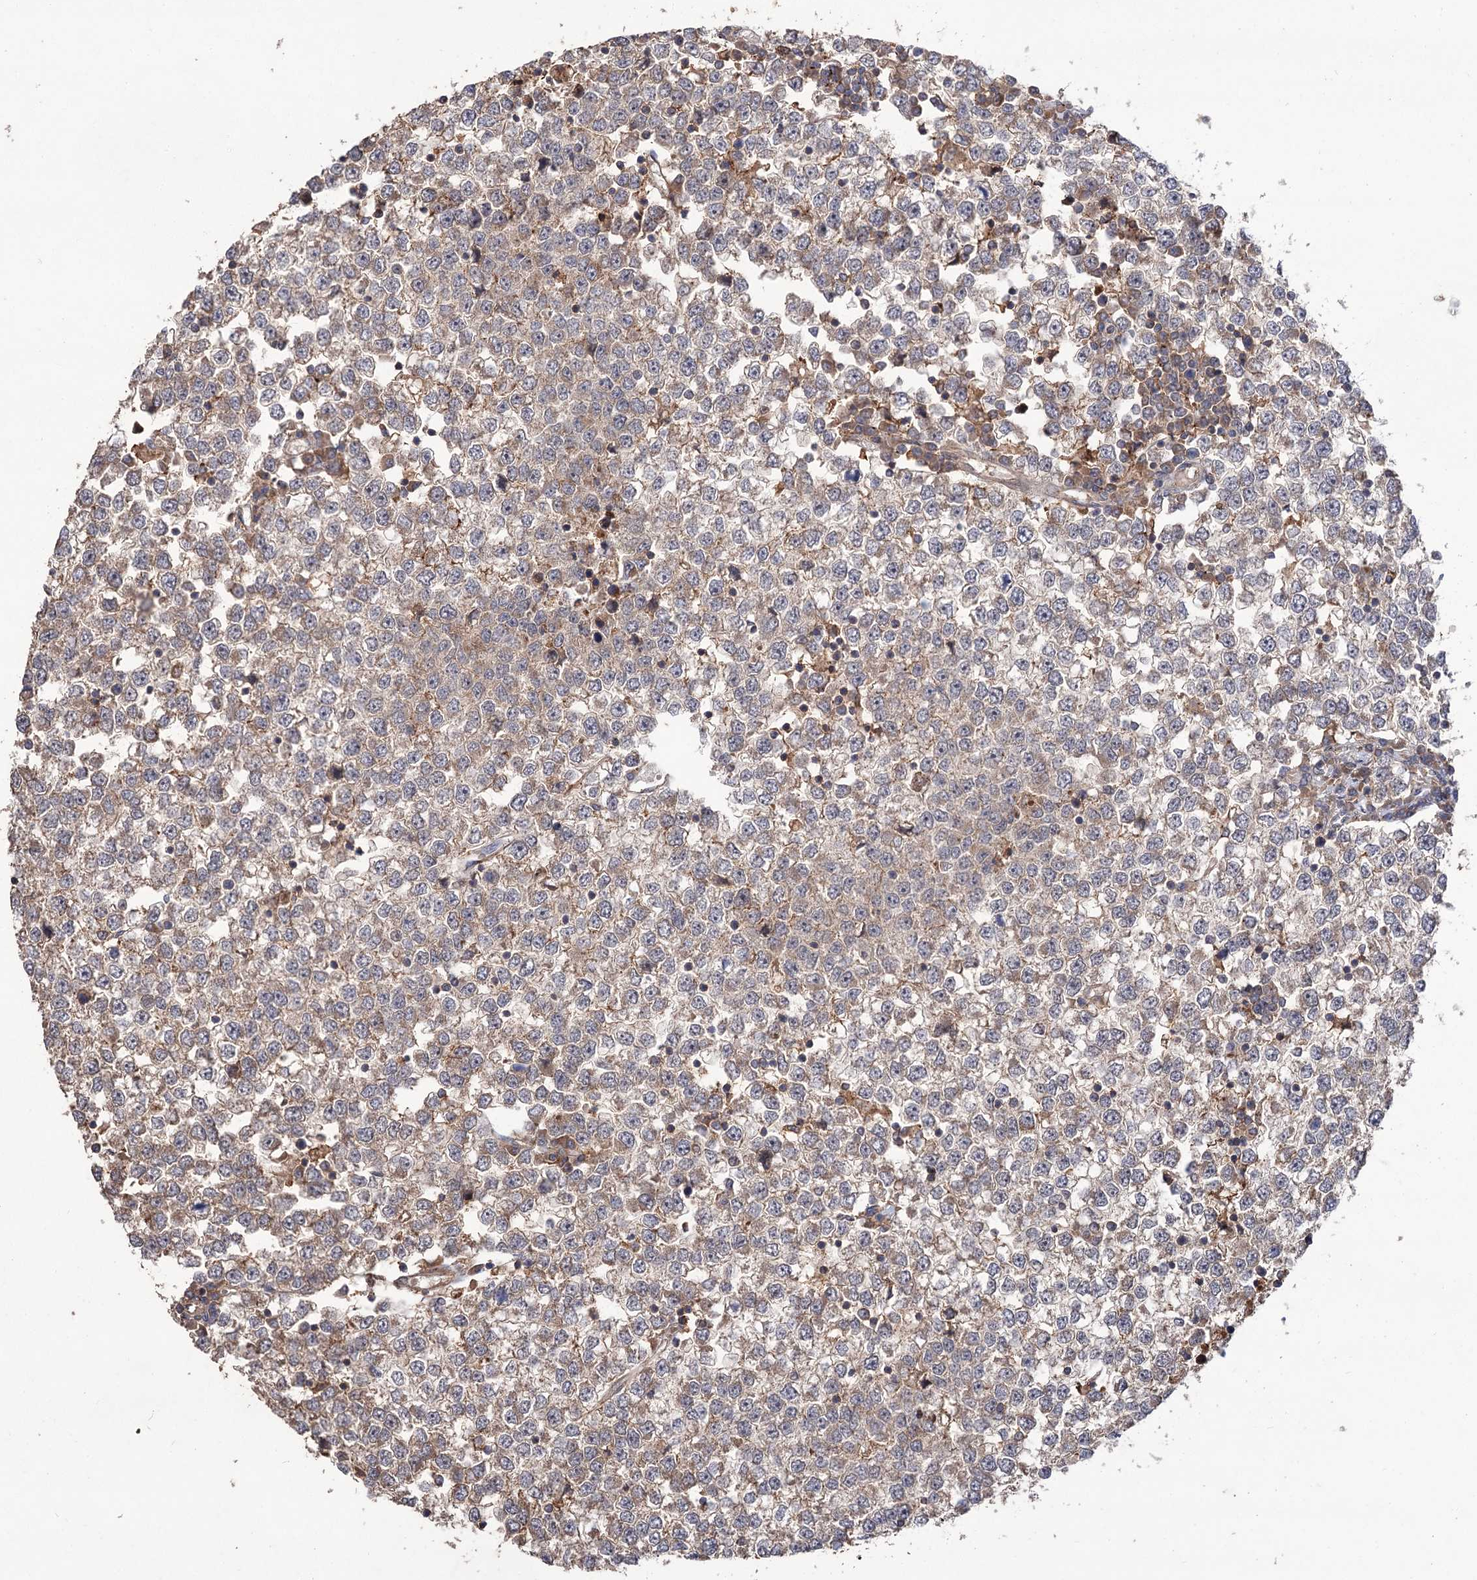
{"staining": {"intensity": "weak", "quantity": ">75%", "location": "cytoplasmic/membranous"}, "tissue": "testis cancer", "cell_type": "Tumor cells", "image_type": "cancer", "snomed": [{"axis": "morphology", "description": "Seminoma, NOS"}, {"axis": "topography", "description": "Testis"}], "caption": "Weak cytoplasmic/membranous positivity for a protein is appreciated in about >75% of tumor cells of testis seminoma using immunohistochemistry (IHC).", "gene": "FBXW8", "patient": {"sex": "male", "age": 65}}